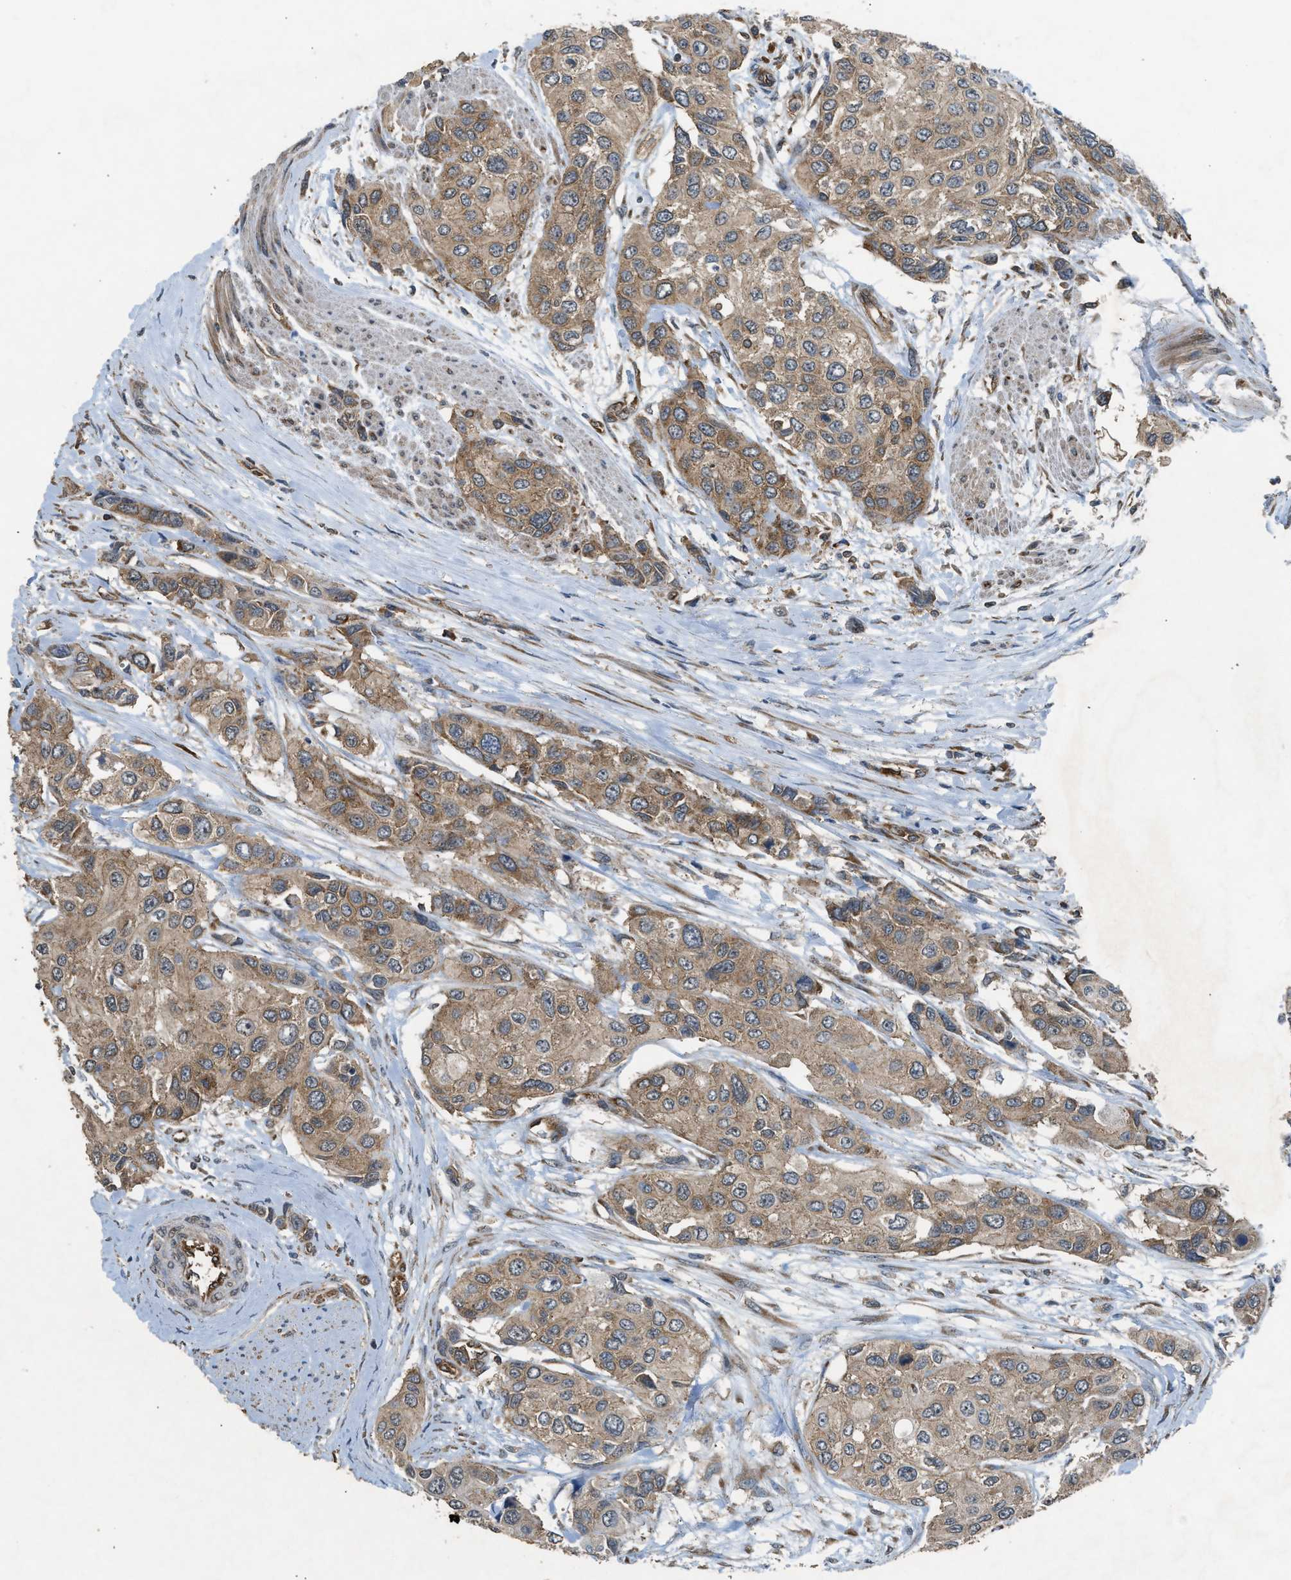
{"staining": {"intensity": "moderate", "quantity": ">75%", "location": "cytoplasmic/membranous"}, "tissue": "urothelial cancer", "cell_type": "Tumor cells", "image_type": "cancer", "snomed": [{"axis": "morphology", "description": "Urothelial carcinoma, High grade"}, {"axis": "topography", "description": "Urinary bladder"}], "caption": "A medium amount of moderate cytoplasmic/membranous staining is present in approximately >75% of tumor cells in high-grade urothelial carcinoma tissue.", "gene": "HIP1R", "patient": {"sex": "female", "age": 56}}